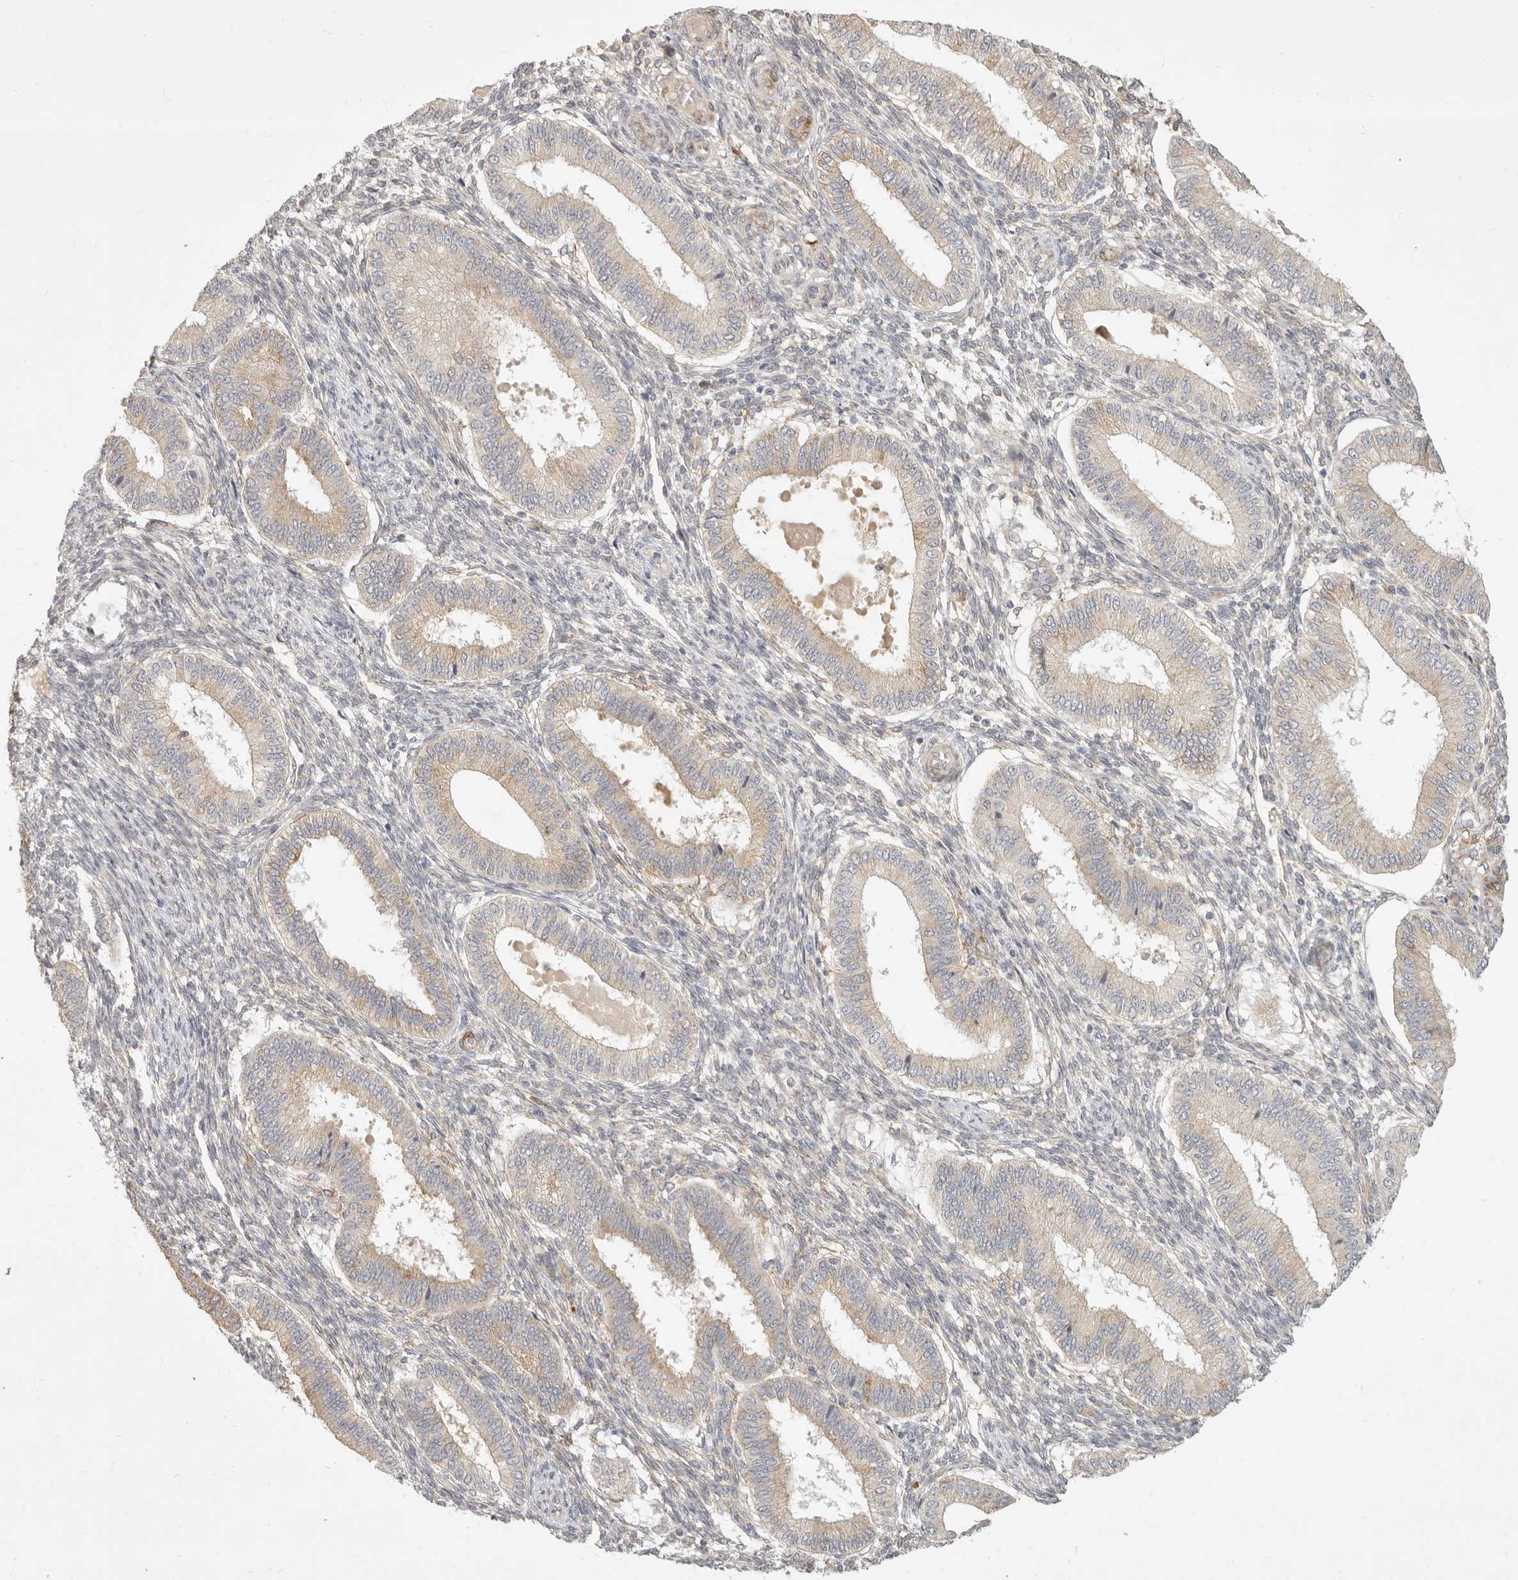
{"staining": {"intensity": "weak", "quantity": "25%-75%", "location": "cytoplasmic/membranous"}, "tissue": "endometrium", "cell_type": "Cells in endometrial stroma", "image_type": "normal", "snomed": [{"axis": "morphology", "description": "Normal tissue, NOS"}, {"axis": "topography", "description": "Endometrium"}], "caption": "Protein expression analysis of unremarkable endometrium reveals weak cytoplasmic/membranous positivity in approximately 25%-75% of cells in endometrial stroma. Nuclei are stained in blue.", "gene": "PABPC4", "patient": {"sex": "female", "age": 39}}